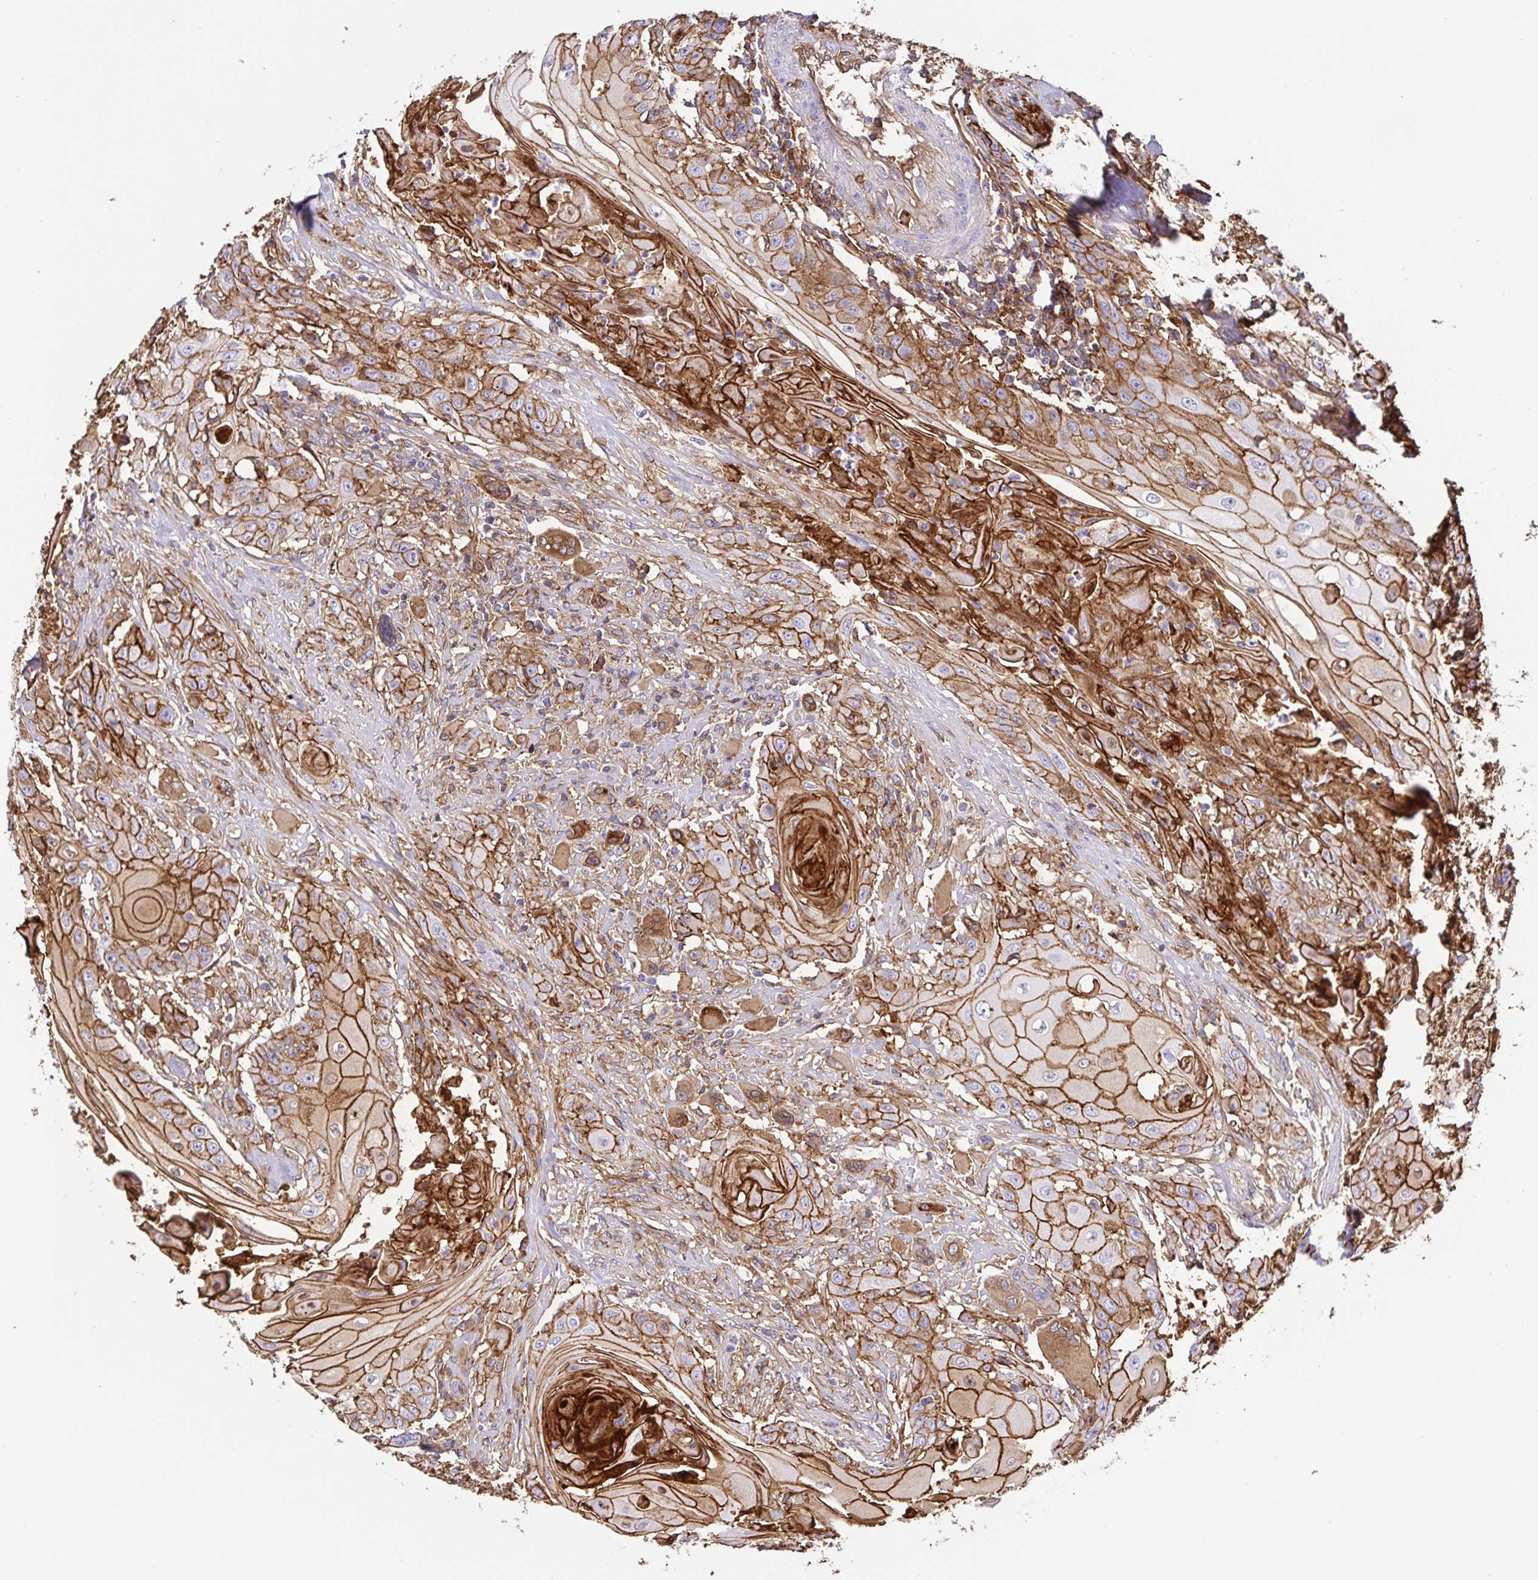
{"staining": {"intensity": "moderate", "quantity": ">75%", "location": "cytoplasmic/membranous"}, "tissue": "head and neck cancer", "cell_type": "Tumor cells", "image_type": "cancer", "snomed": [{"axis": "morphology", "description": "Squamous cell carcinoma, NOS"}, {"axis": "topography", "description": "Oral tissue"}, {"axis": "topography", "description": "Head-Neck"}, {"axis": "topography", "description": "Neck, NOS"}], "caption": "A brown stain labels moderate cytoplasmic/membranous expression of a protein in human squamous cell carcinoma (head and neck) tumor cells. The protein of interest is stained brown, and the nuclei are stained in blue (DAB (3,3'-diaminobenzidine) IHC with brightfield microscopy, high magnification).", "gene": "ANXA2", "patient": {"sex": "female", "age": 55}}